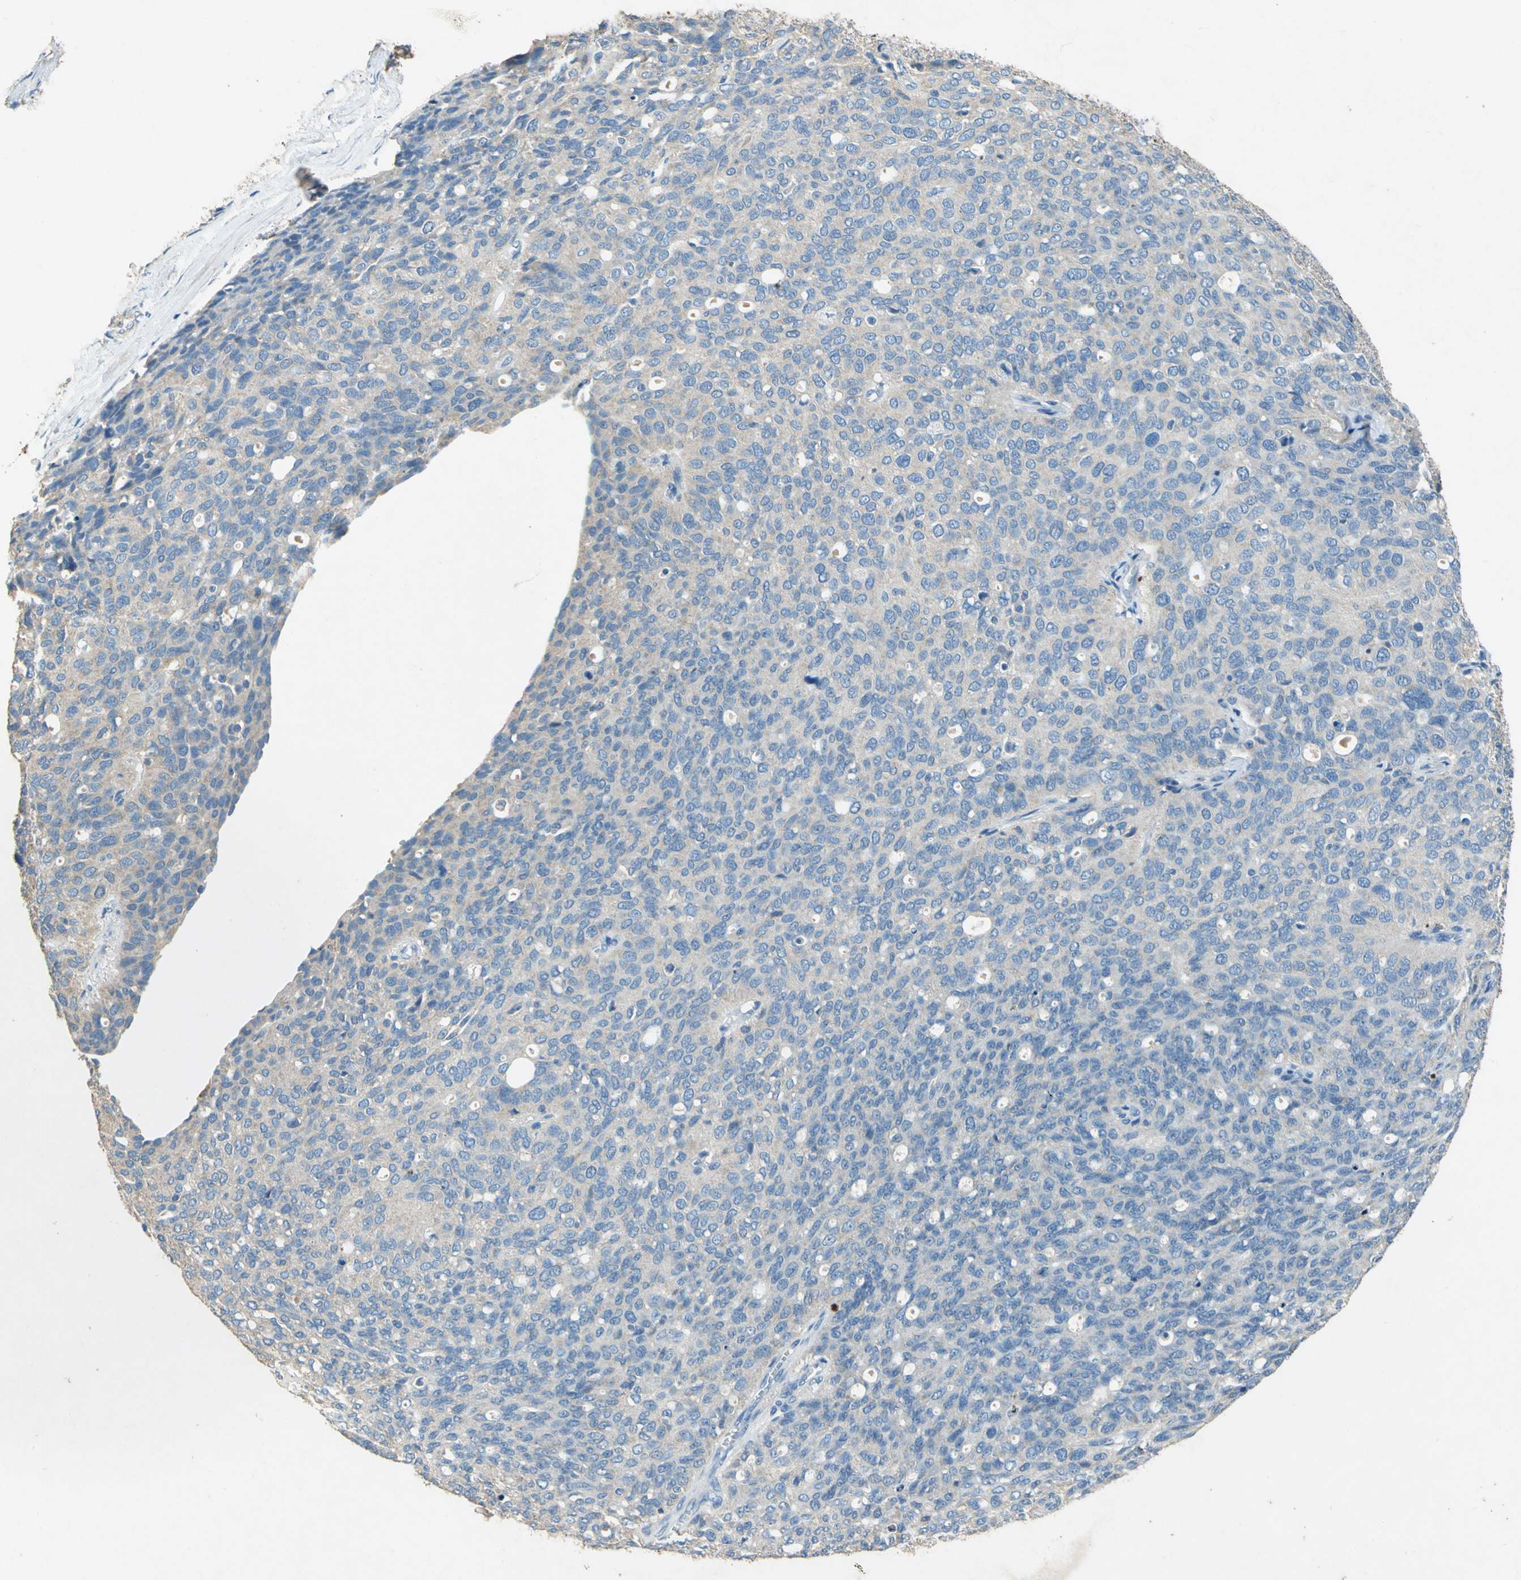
{"staining": {"intensity": "weak", "quantity": ">75%", "location": "cytoplasmic/membranous"}, "tissue": "ovarian cancer", "cell_type": "Tumor cells", "image_type": "cancer", "snomed": [{"axis": "morphology", "description": "Carcinoma, endometroid"}, {"axis": "topography", "description": "Ovary"}], "caption": "This is an image of immunohistochemistry (IHC) staining of ovarian endometroid carcinoma, which shows weak expression in the cytoplasmic/membranous of tumor cells.", "gene": "ADAMTS5", "patient": {"sex": "female", "age": 60}}